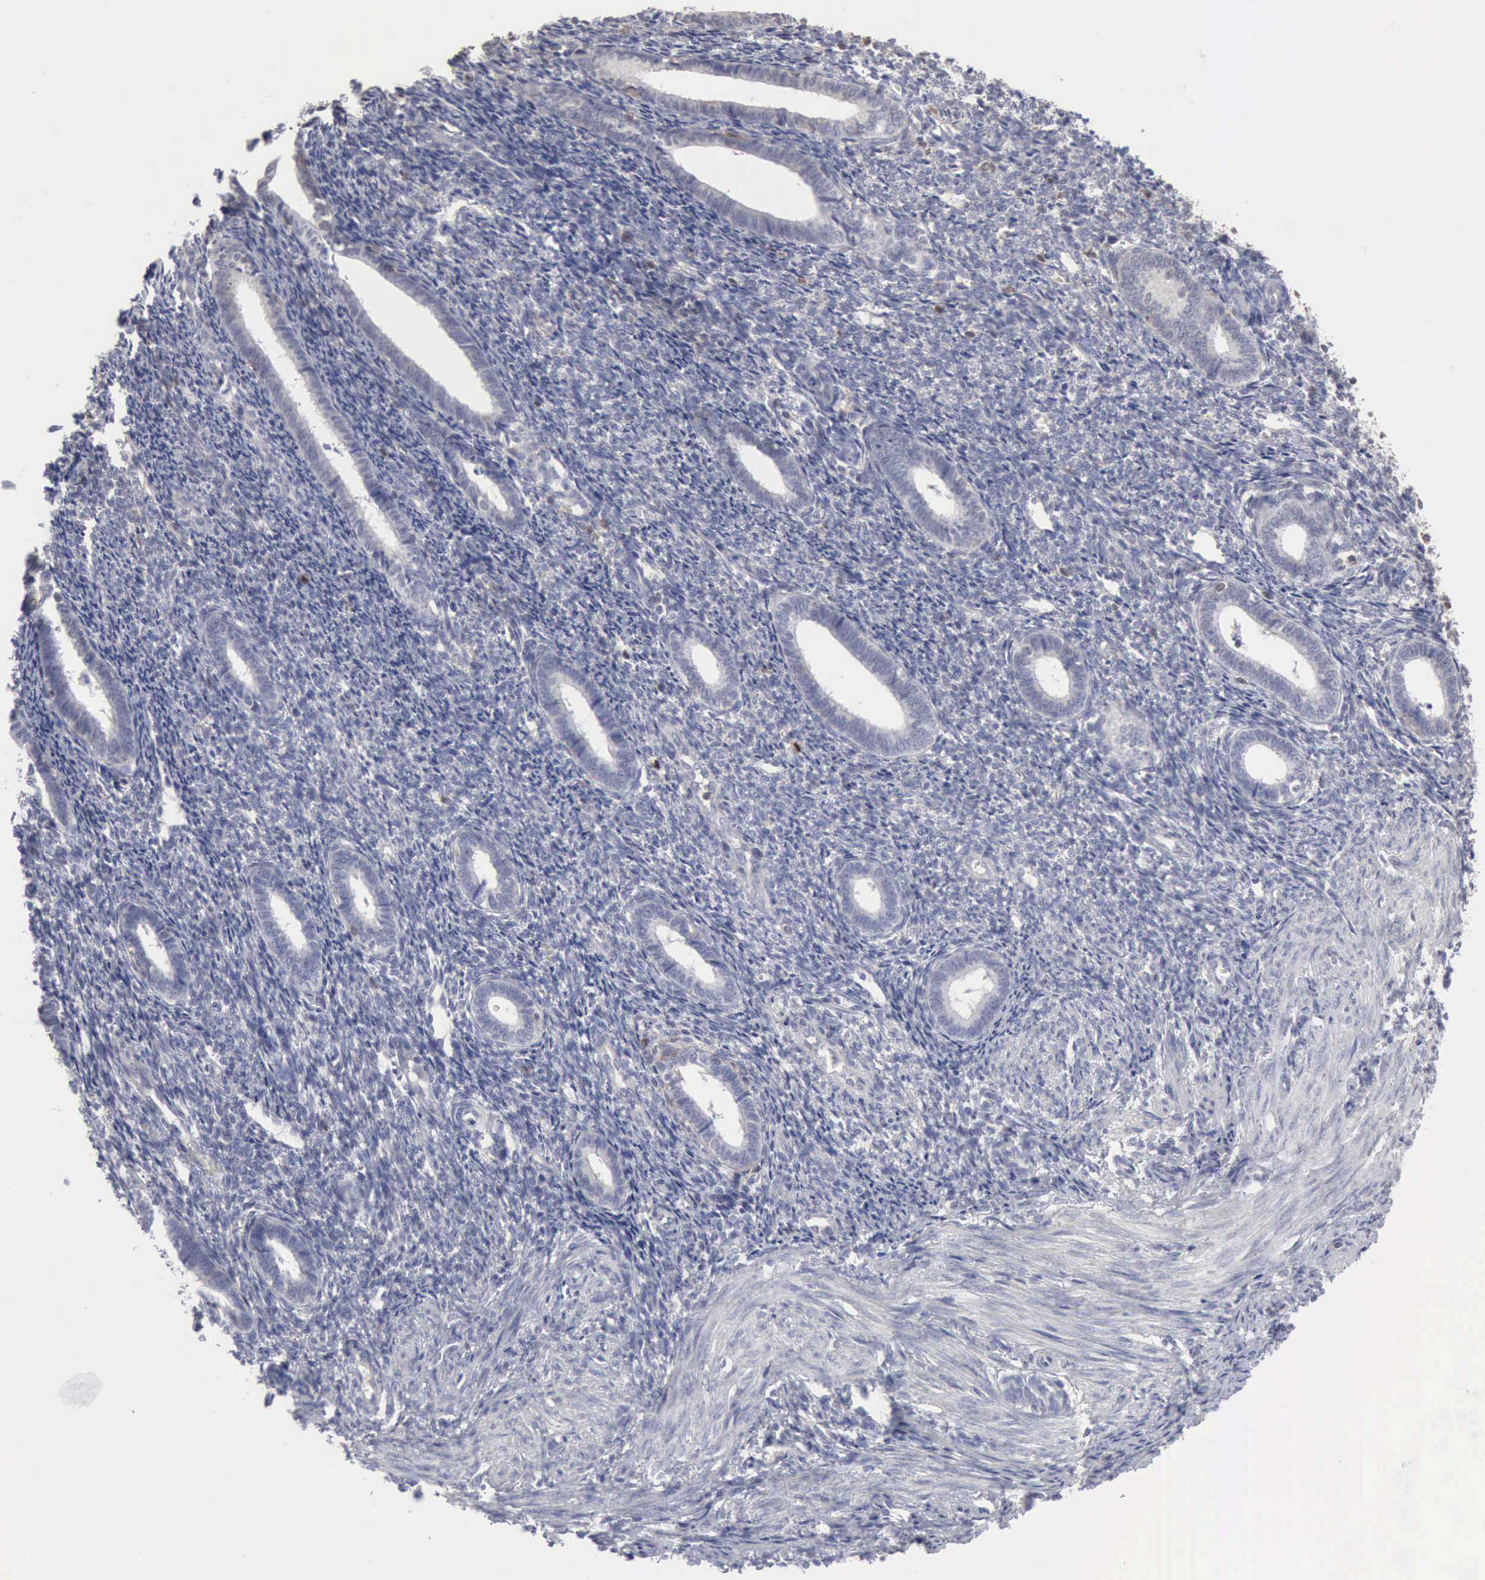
{"staining": {"intensity": "weak", "quantity": "<25%", "location": "nuclear"}, "tissue": "endometrium", "cell_type": "Cells in endometrial stroma", "image_type": "normal", "snomed": [{"axis": "morphology", "description": "Normal tissue, NOS"}, {"axis": "topography", "description": "Endometrium"}], "caption": "This is an immunohistochemistry (IHC) photomicrograph of benign human endometrium. There is no staining in cells in endometrial stroma.", "gene": "STAT1", "patient": {"sex": "female", "age": 27}}